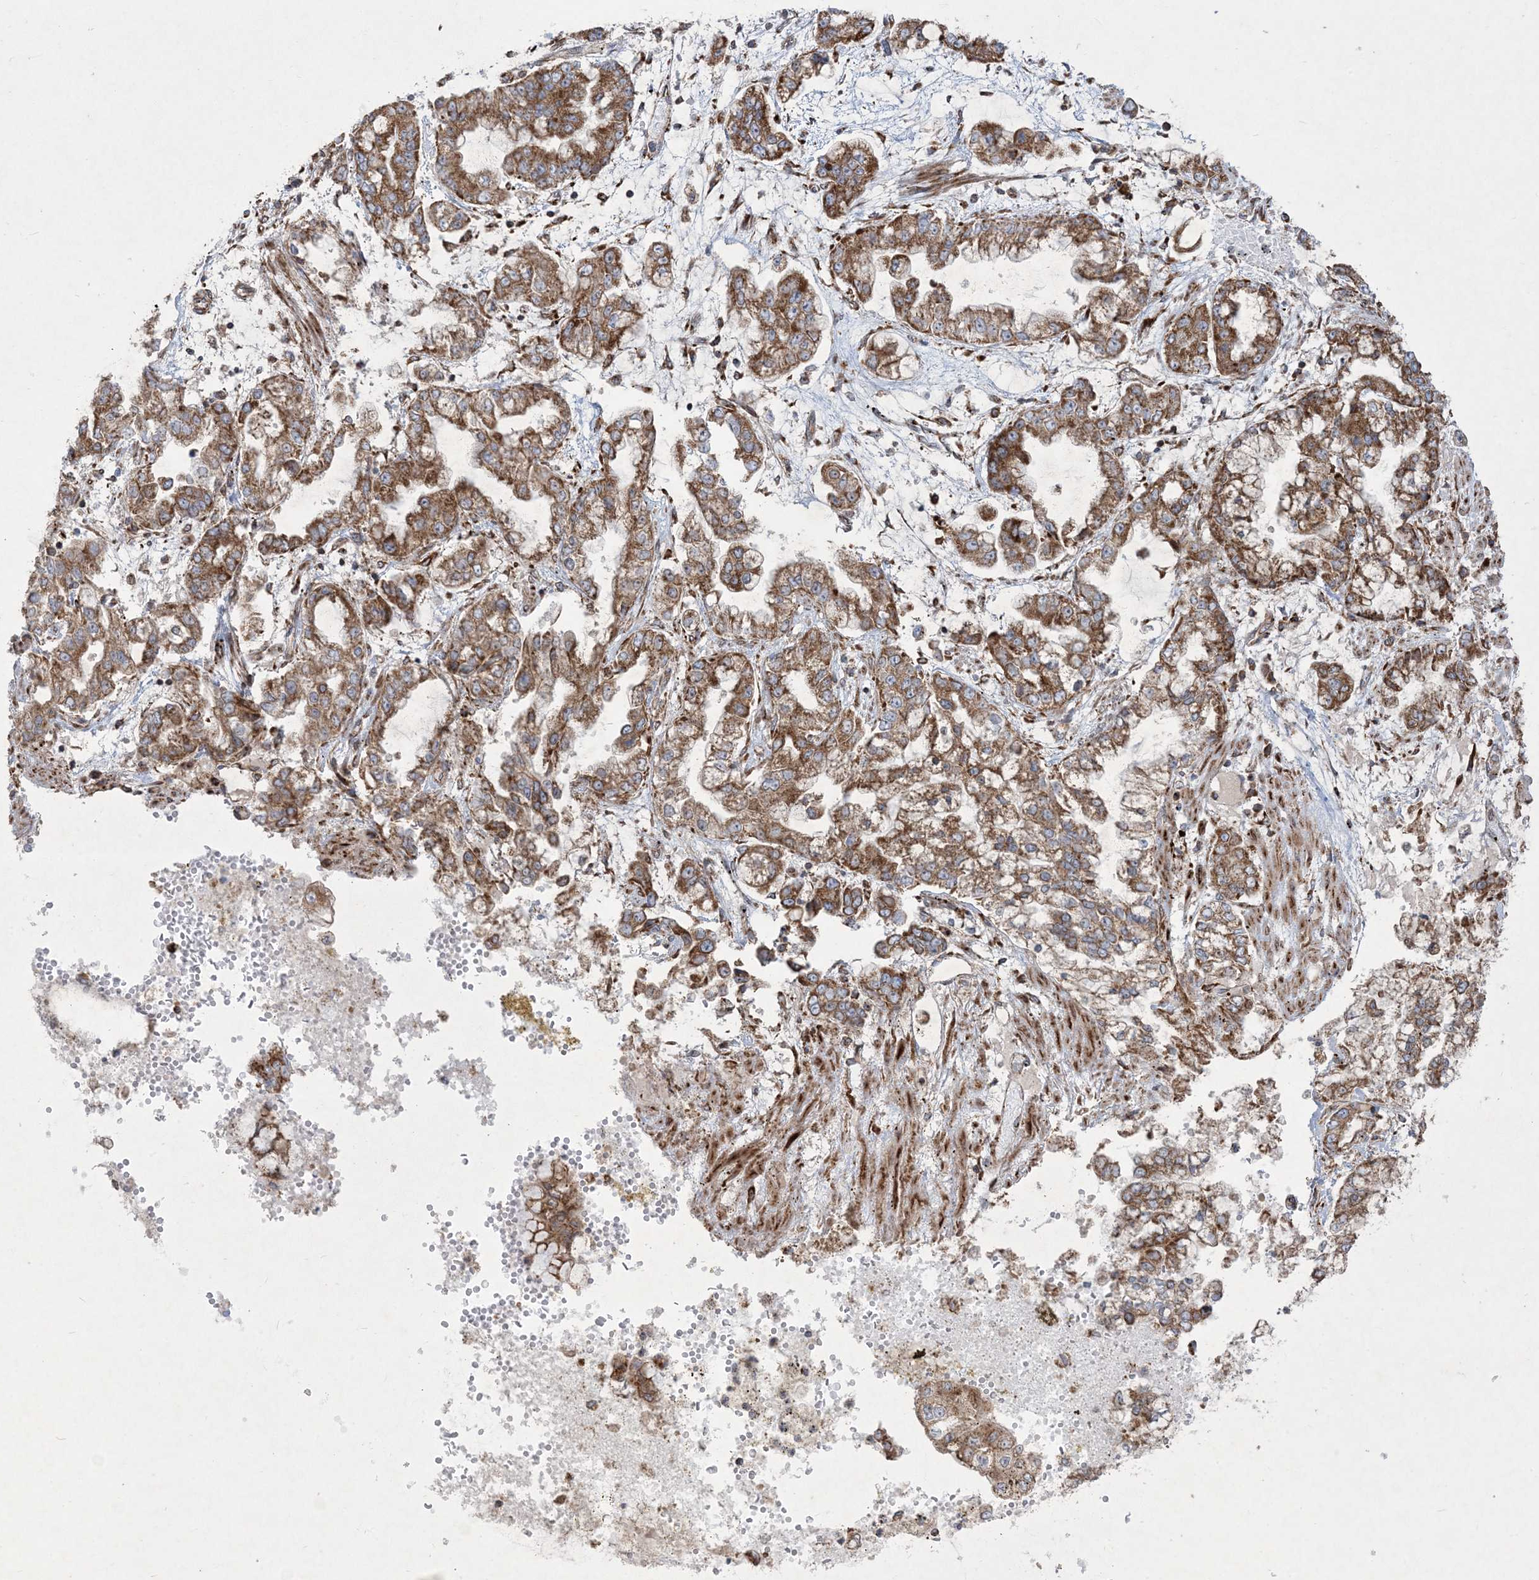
{"staining": {"intensity": "moderate", "quantity": ">75%", "location": "cytoplasmic/membranous"}, "tissue": "stomach cancer", "cell_type": "Tumor cells", "image_type": "cancer", "snomed": [{"axis": "morphology", "description": "Normal tissue, NOS"}, {"axis": "morphology", "description": "Adenocarcinoma, NOS"}, {"axis": "topography", "description": "Stomach, upper"}, {"axis": "topography", "description": "Stomach"}], "caption": "The immunohistochemical stain labels moderate cytoplasmic/membranous positivity in tumor cells of stomach cancer (adenocarcinoma) tissue. Nuclei are stained in blue.", "gene": "BEND4", "patient": {"sex": "male", "age": 76}}